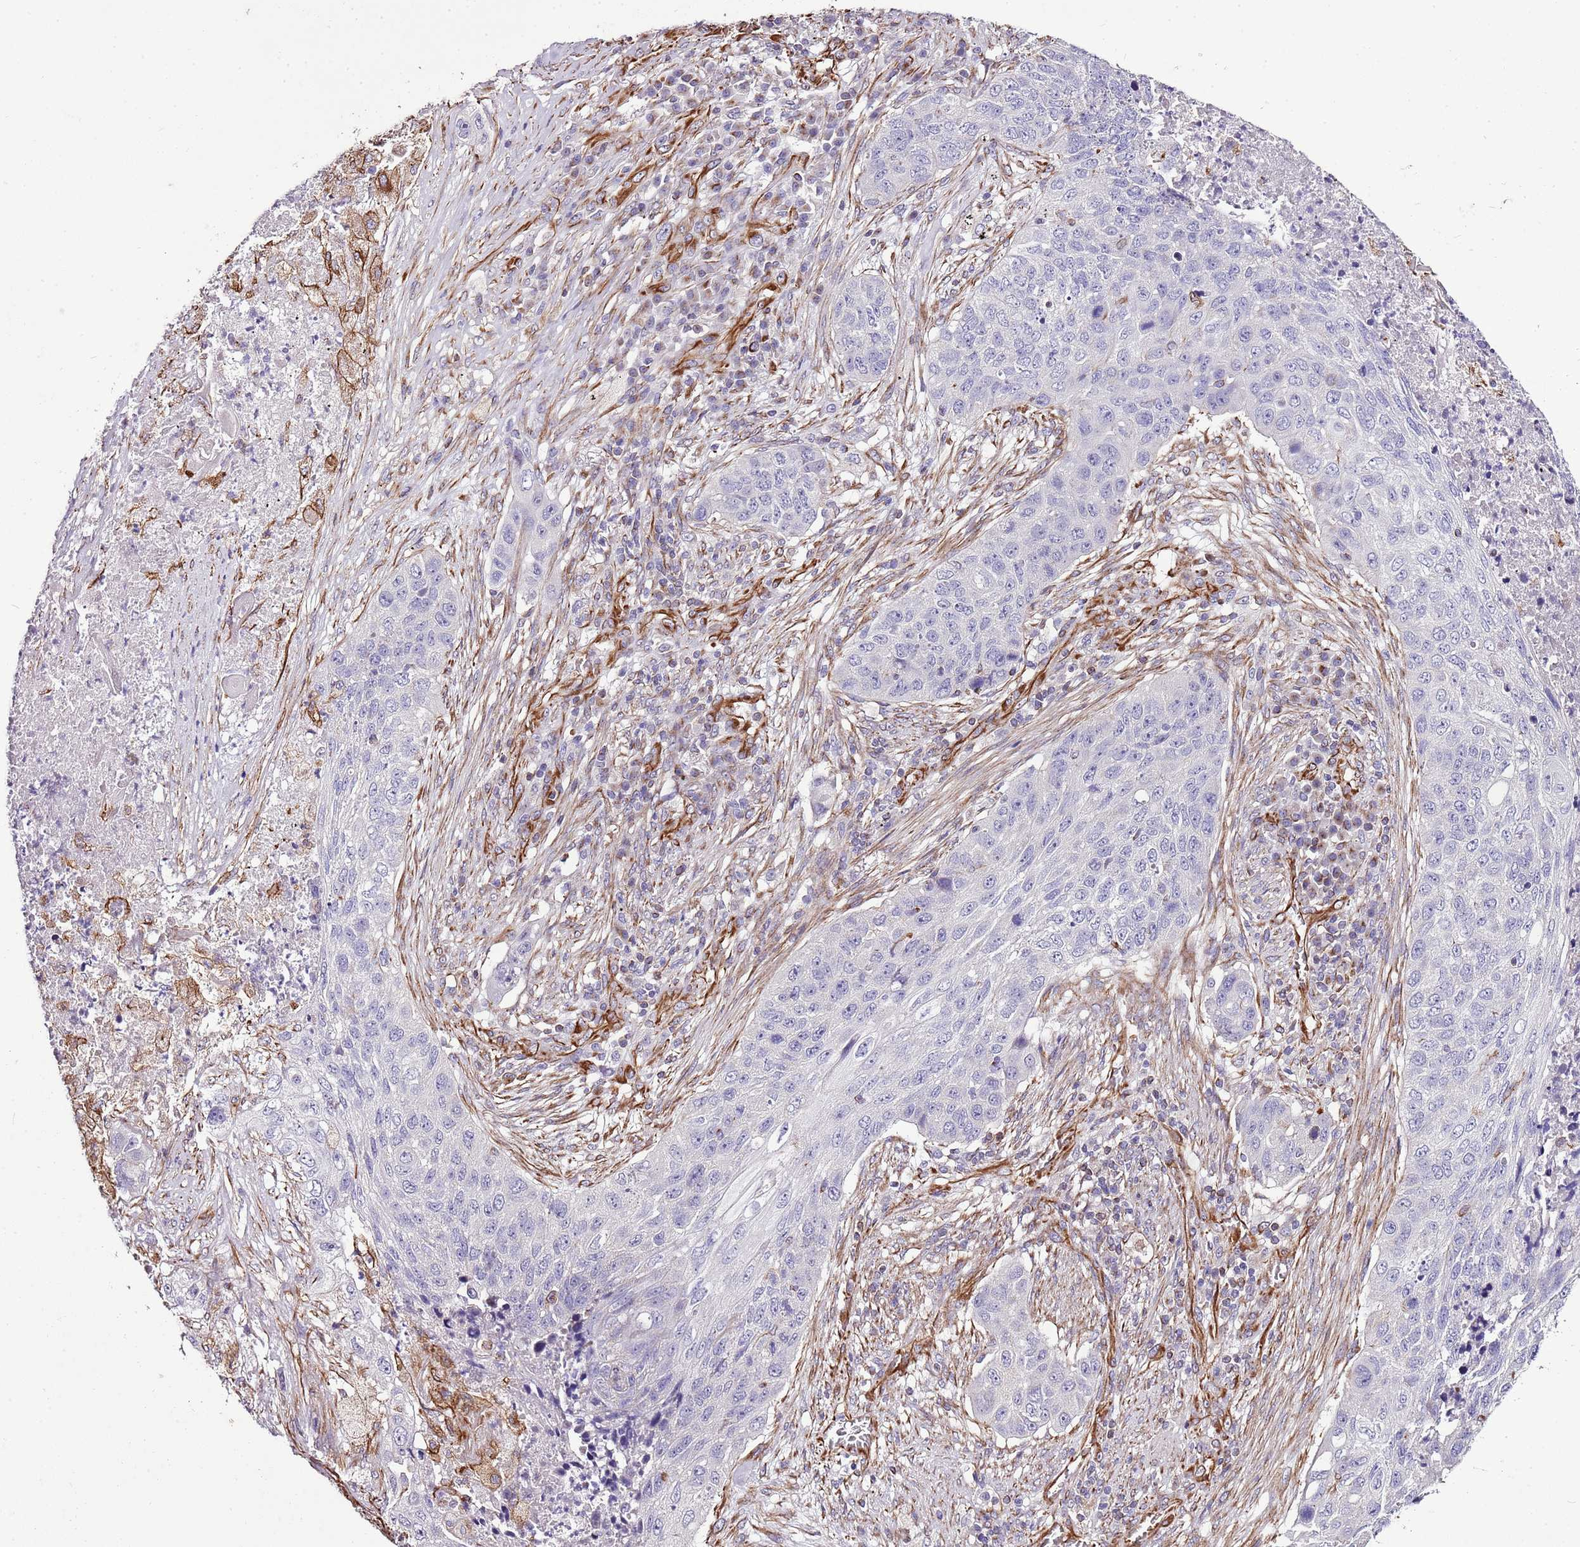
{"staining": {"intensity": "negative", "quantity": "none", "location": "none"}, "tissue": "lung cancer", "cell_type": "Tumor cells", "image_type": "cancer", "snomed": [{"axis": "morphology", "description": "Squamous cell carcinoma, NOS"}, {"axis": "topography", "description": "Lung"}], "caption": "Immunohistochemical staining of squamous cell carcinoma (lung) demonstrates no significant expression in tumor cells.", "gene": "ZNF786", "patient": {"sex": "female", "age": 63}}